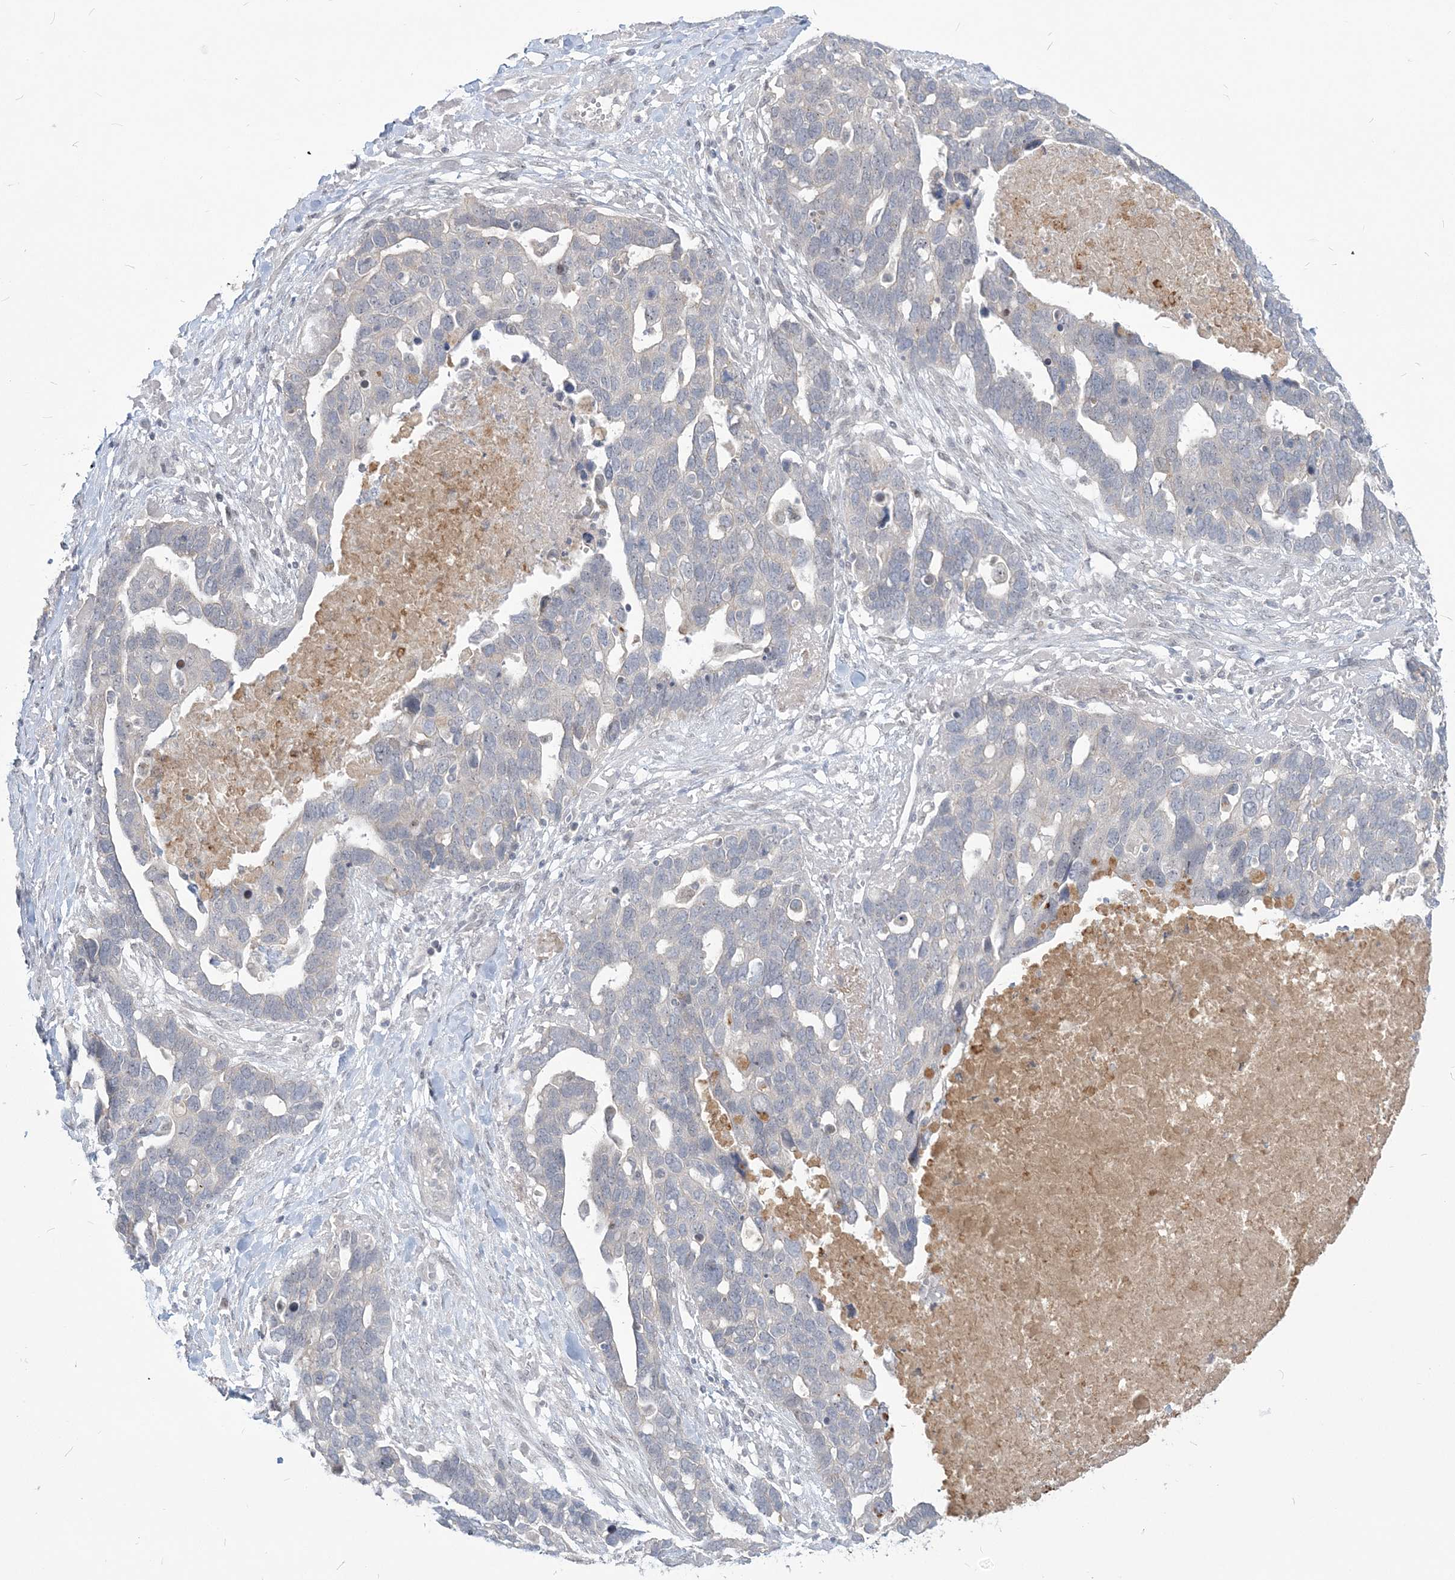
{"staining": {"intensity": "negative", "quantity": "none", "location": "none"}, "tissue": "ovarian cancer", "cell_type": "Tumor cells", "image_type": "cancer", "snomed": [{"axis": "morphology", "description": "Cystadenocarcinoma, serous, NOS"}, {"axis": "topography", "description": "Ovary"}], "caption": "Protein analysis of ovarian cancer reveals no significant positivity in tumor cells.", "gene": "SDAD1", "patient": {"sex": "female", "age": 54}}